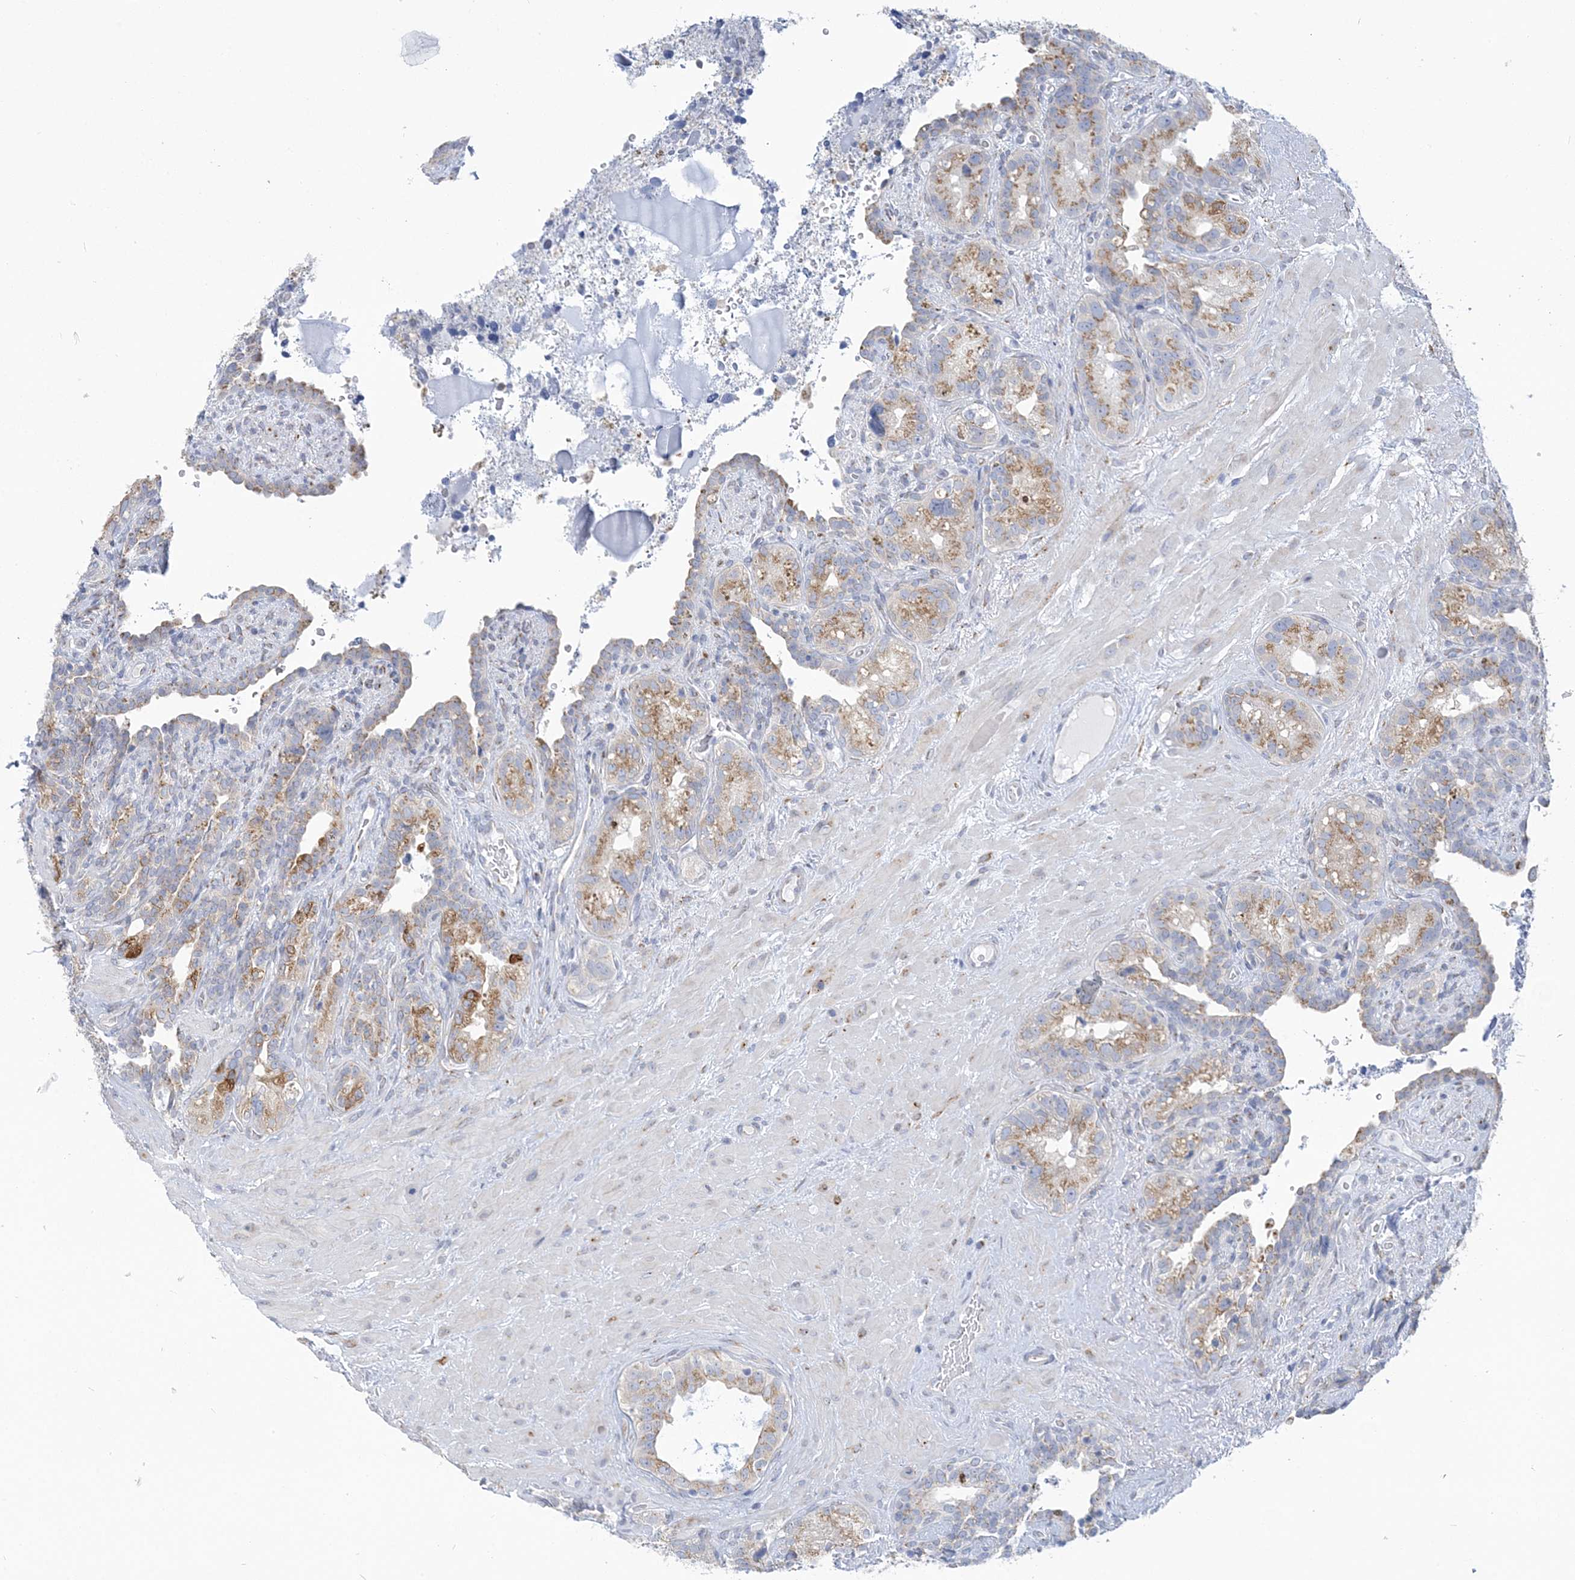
{"staining": {"intensity": "moderate", "quantity": ">75%", "location": "cytoplasmic/membranous"}, "tissue": "seminal vesicle", "cell_type": "Glandular cells", "image_type": "normal", "snomed": [{"axis": "morphology", "description": "Normal tissue, NOS"}, {"axis": "topography", "description": "Seminal veicle"}, {"axis": "topography", "description": "Peripheral nerve tissue"}], "caption": "Approximately >75% of glandular cells in normal human seminal vesicle demonstrate moderate cytoplasmic/membranous protein expression as visualized by brown immunohistochemical staining.", "gene": "PLEKHG4B", "patient": {"sex": "male", "age": 67}}